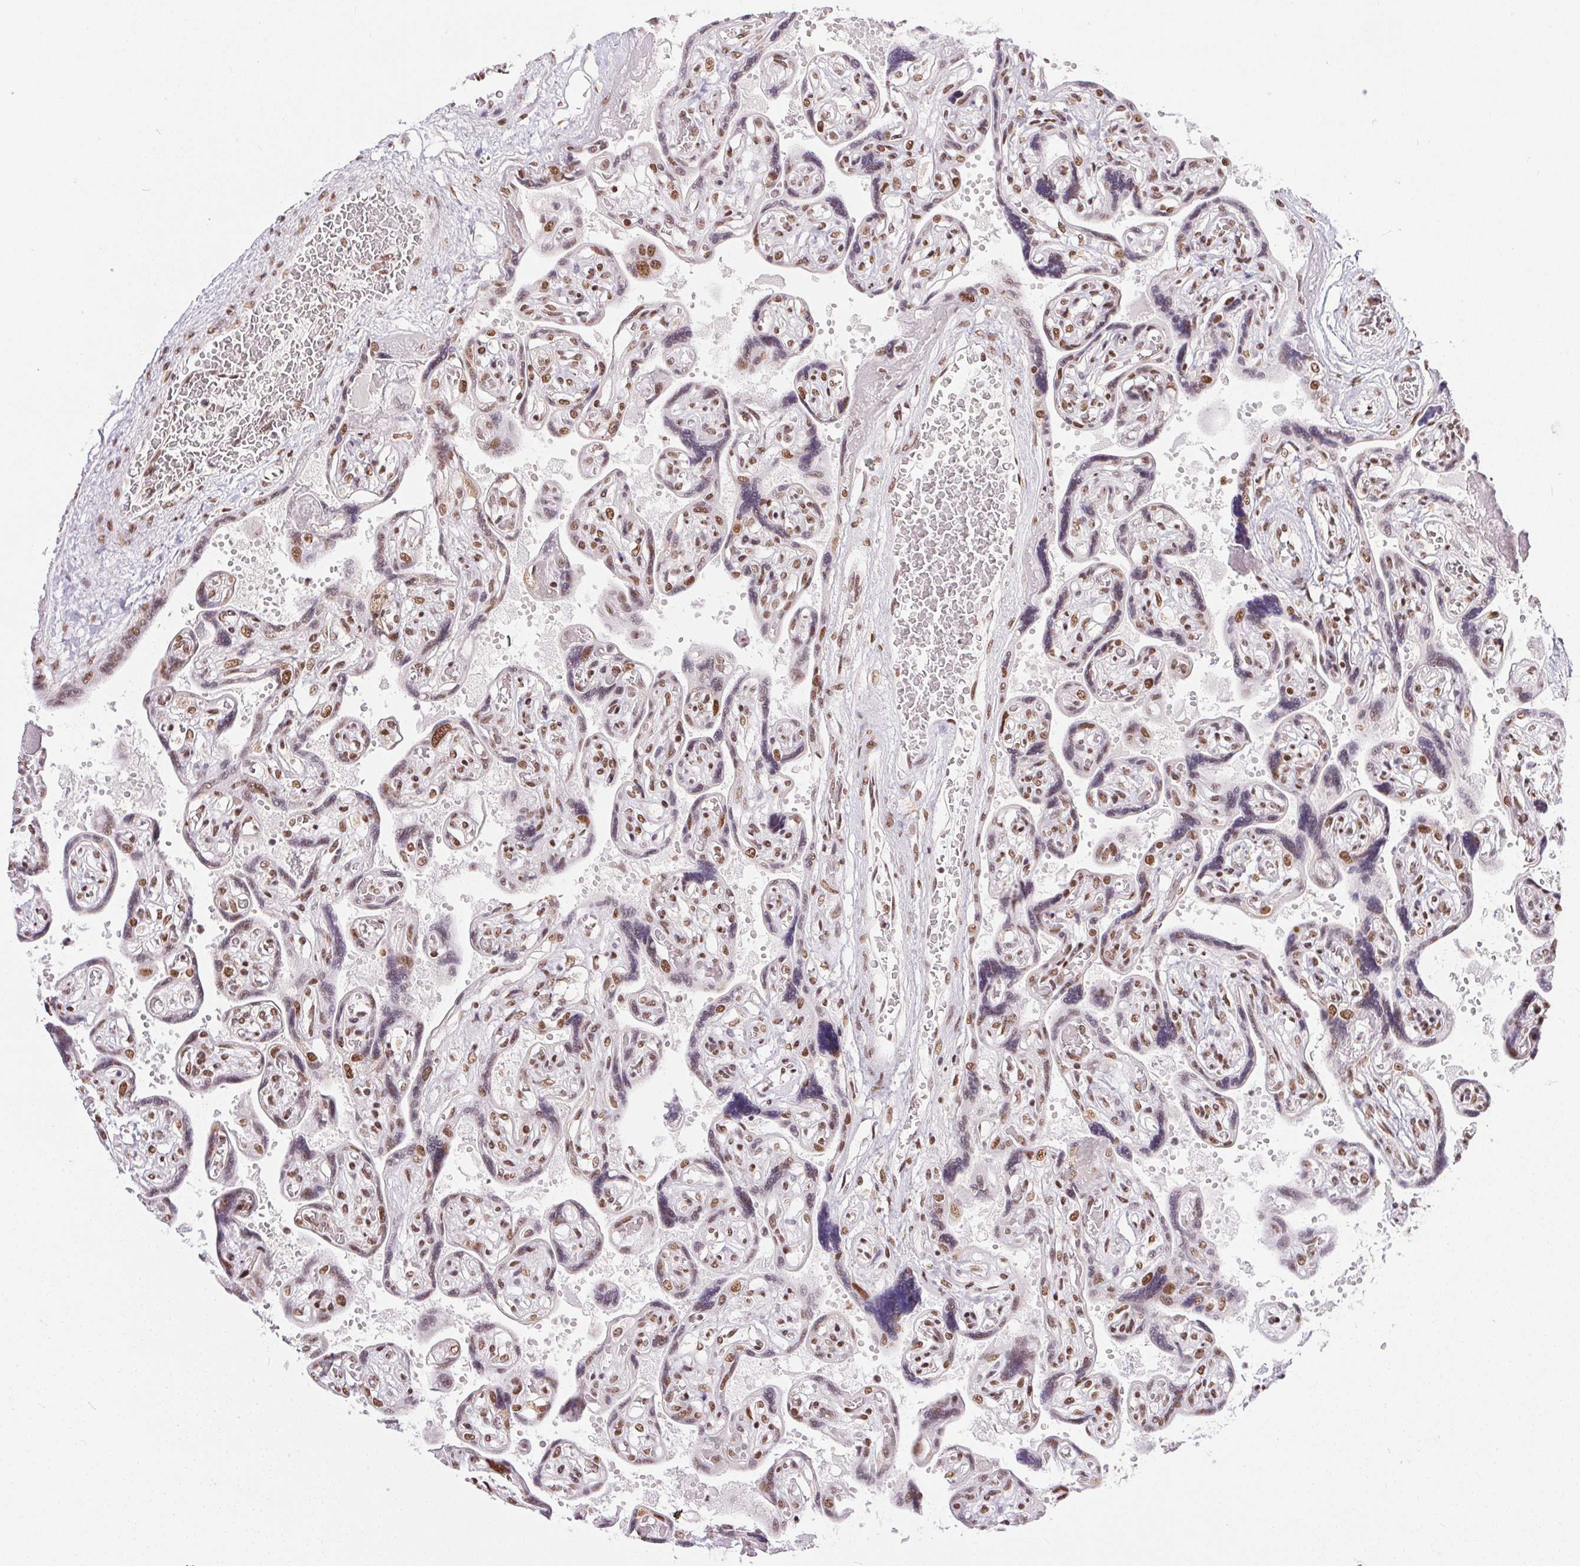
{"staining": {"intensity": "moderate", "quantity": ">75%", "location": "nuclear"}, "tissue": "placenta", "cell_type": "Decidual cells", "image_type": "normal", "snomed": [{"axis": "morphology", "description": "Normal tissue, NOS"}, {"axis": "topography", "description": "Placenta"}], "caption": "Immunohistochemistry (IHC) (DAB) staining of normal placenta demonstrates moderate nuclear protein staining in approximately >75% of decidual cells.", "gene": "NFE2L1", "patient": {"sex": "female", "age": 32}}